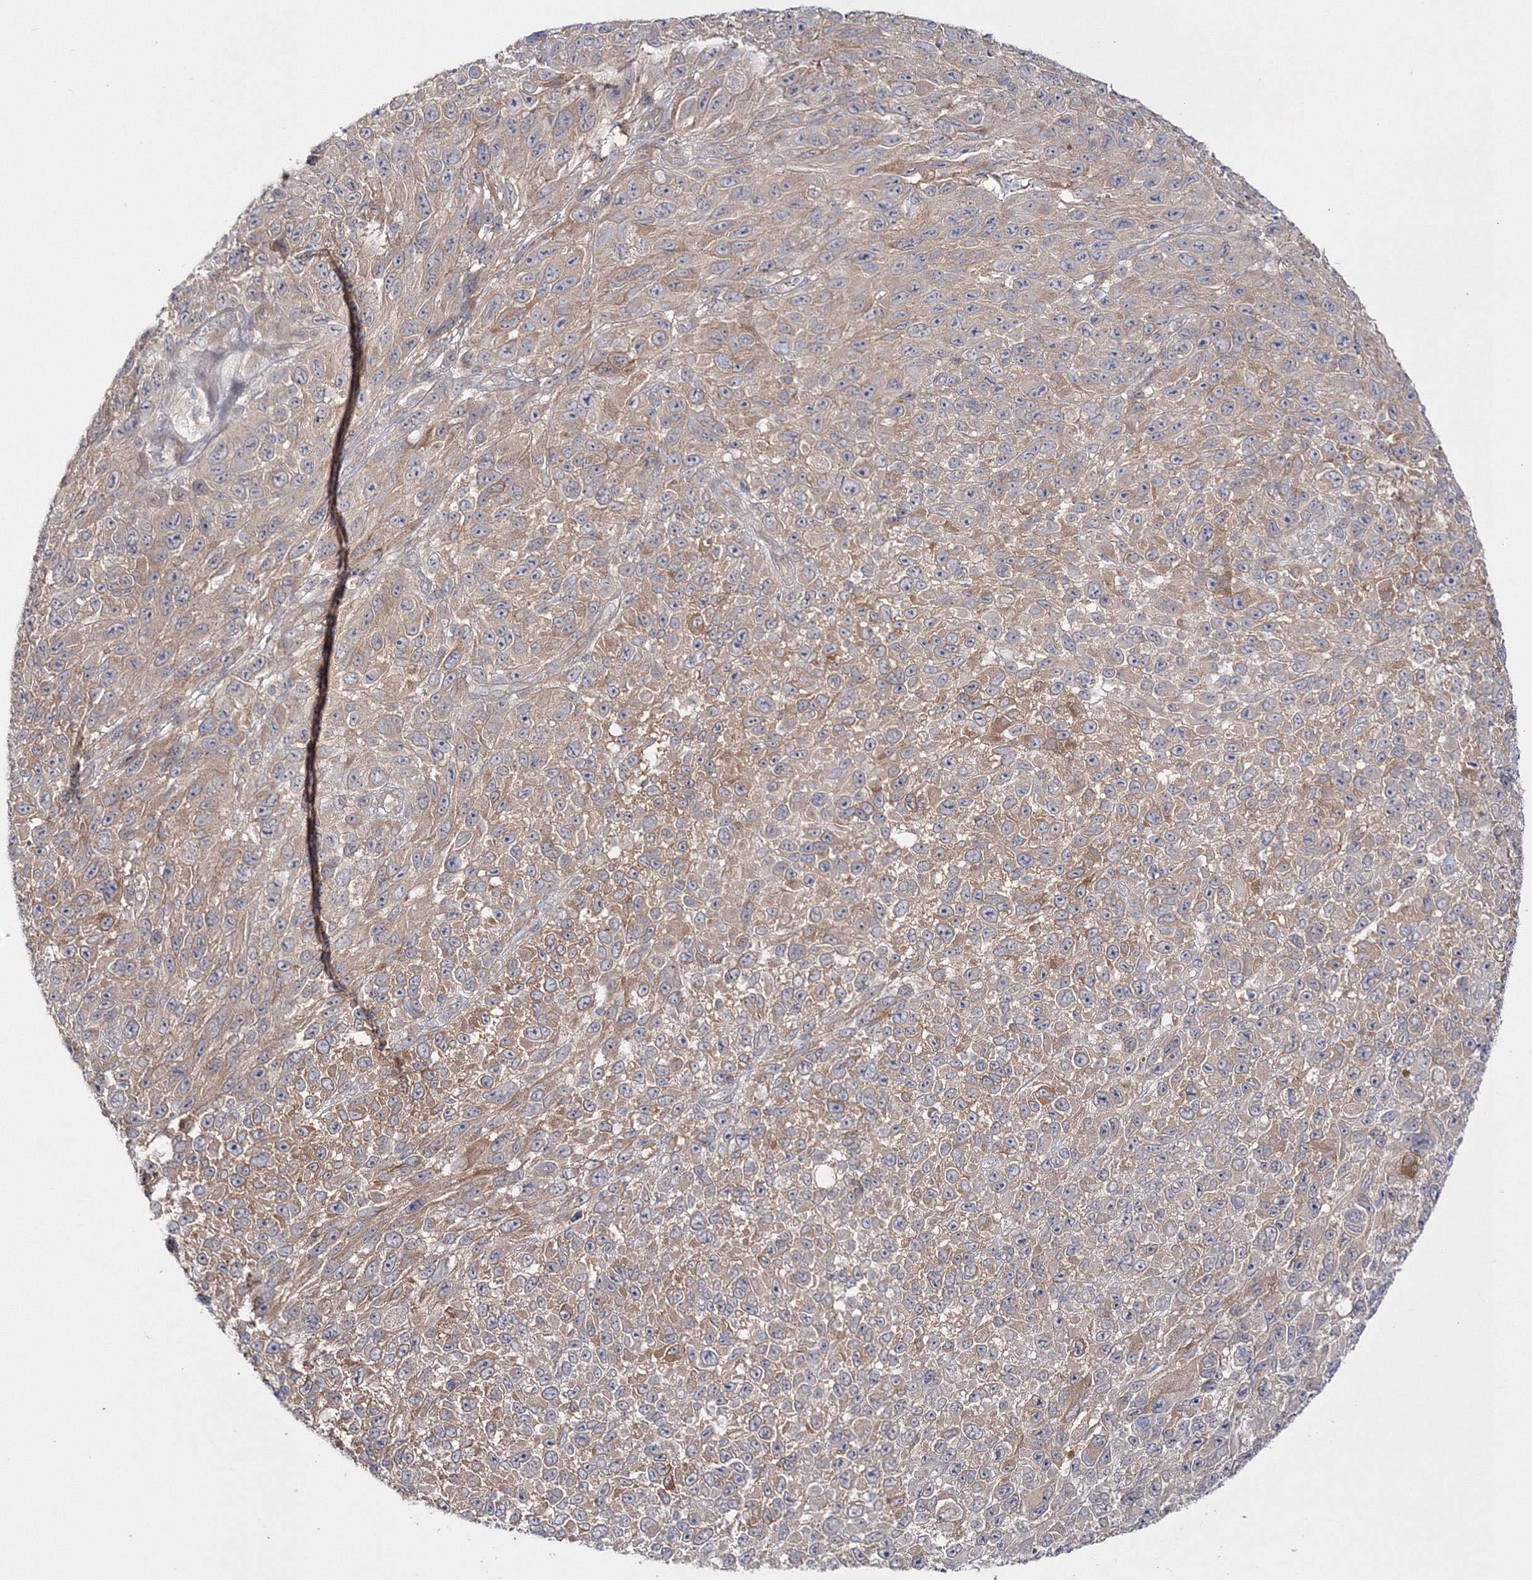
{"staining": {"intensity": "moderate", "quantity": "25%-75%", "location": "cytoplasmic/membranous"}, "tissue": "melanoma", "cell_type": "Tumor cells", "image_type": "cancer", "snomed": [{"axis": "morphology", "description": "Malignant melanoma, NOS"}, {"axis": "topography", "description": "Skin"}], "caption": "Immunohistochemistry (DAB) staining of human malignant melanoma shows moderate cytoplasmic/membranous protein staining in approximately 25%-75% of tumor cells.", "gene": "IPMK", "patient": {"sex": "female", "age": 96}}